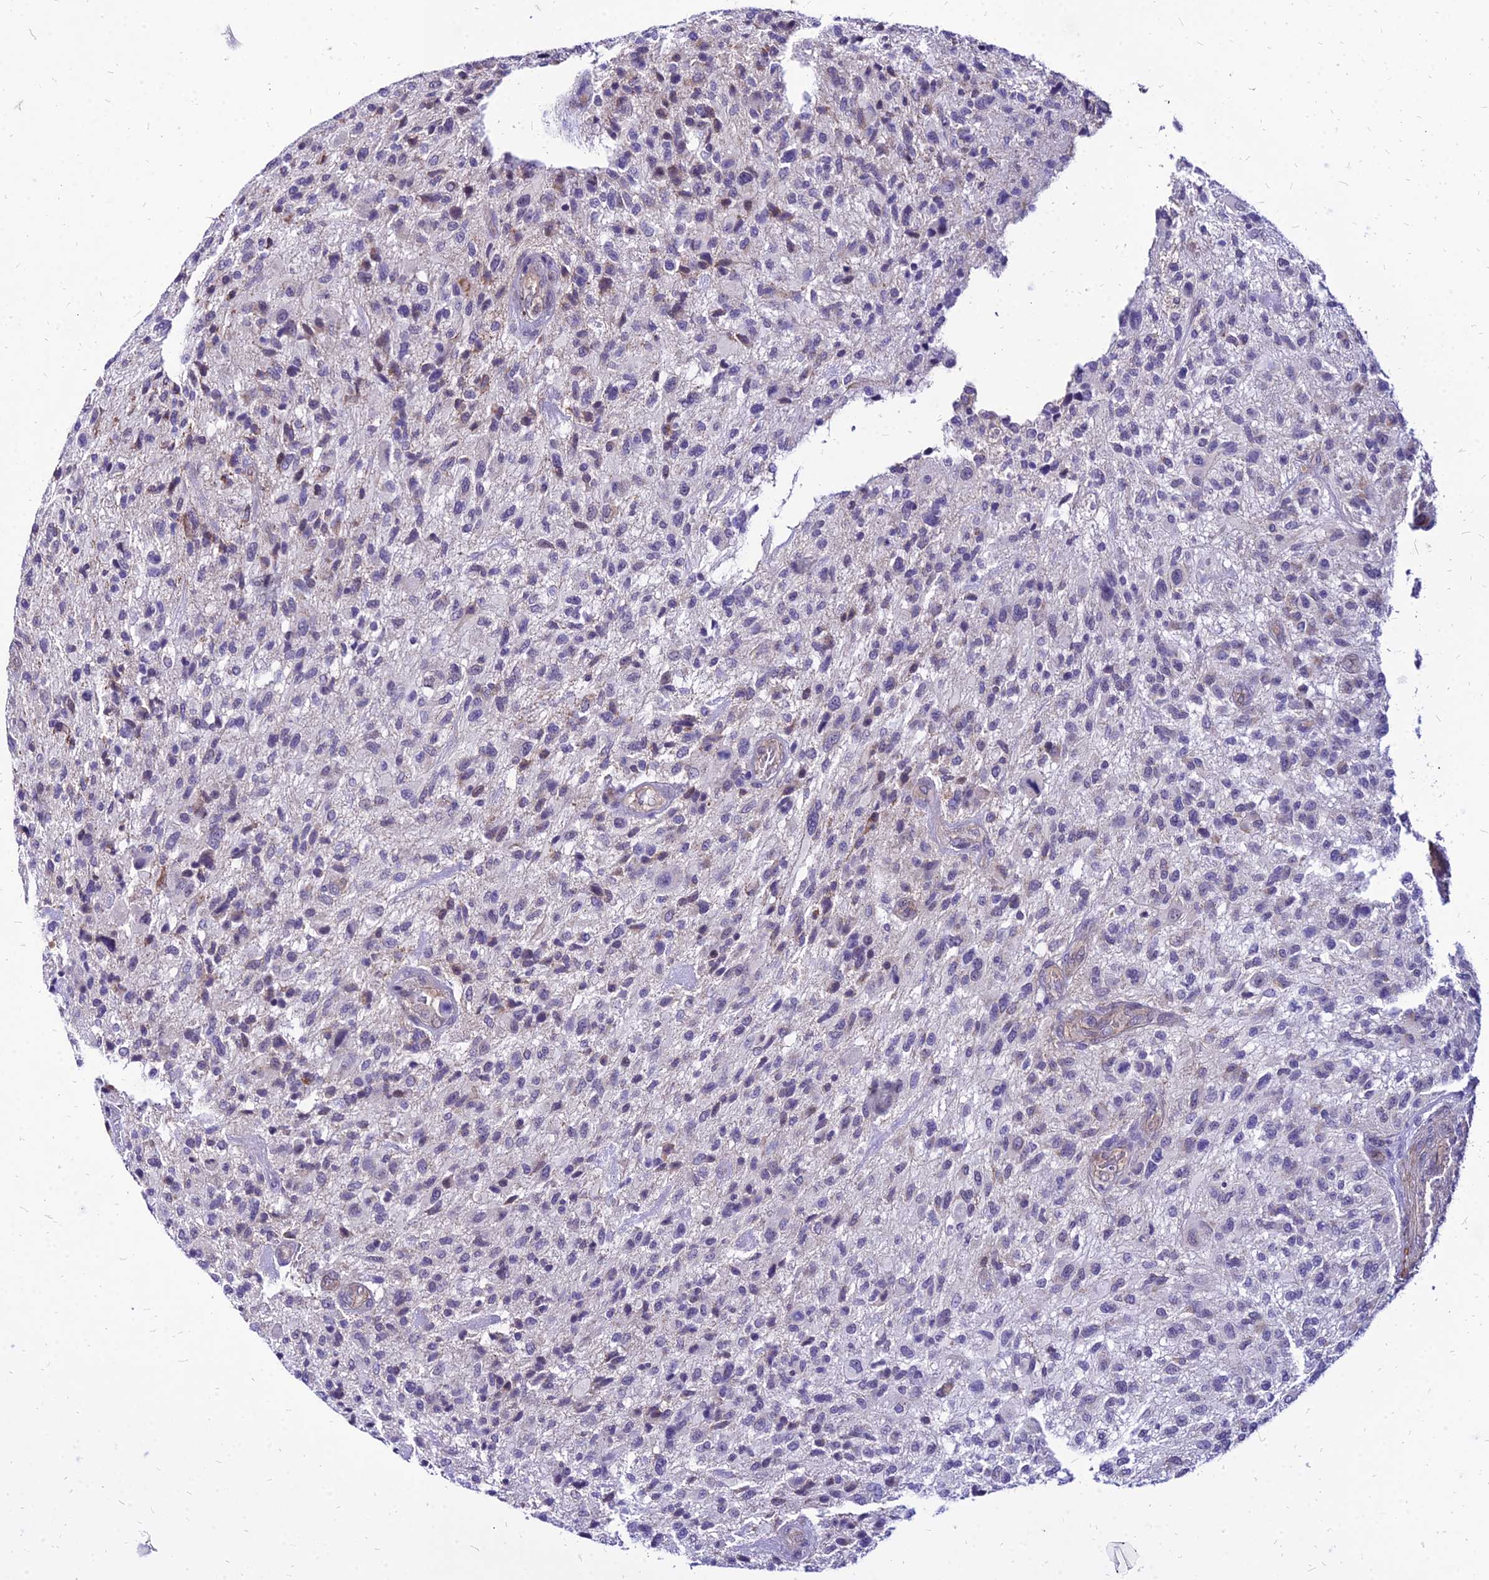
{"staining": {"intensity": "weak", "quantity": "<25%", "location": "nuclear"}, "tissue": "glioma", "cell_type": "Tumor cells", "image_type": "cancer", "snomed": [{"axis": "morphology", "description": "Glioma, malignant, High grade"}, {"axis": "topography", "description": "Brain"}], "caption": "IHC image of malignant glioma (high-grade) stained for a protein (brown), which displays no staining in tumor cells. (DAB immunohistochemistry with hematoxylin counter stain).", "gene": "YEATS2", "patient": {"sex": "male", "age": 47}}